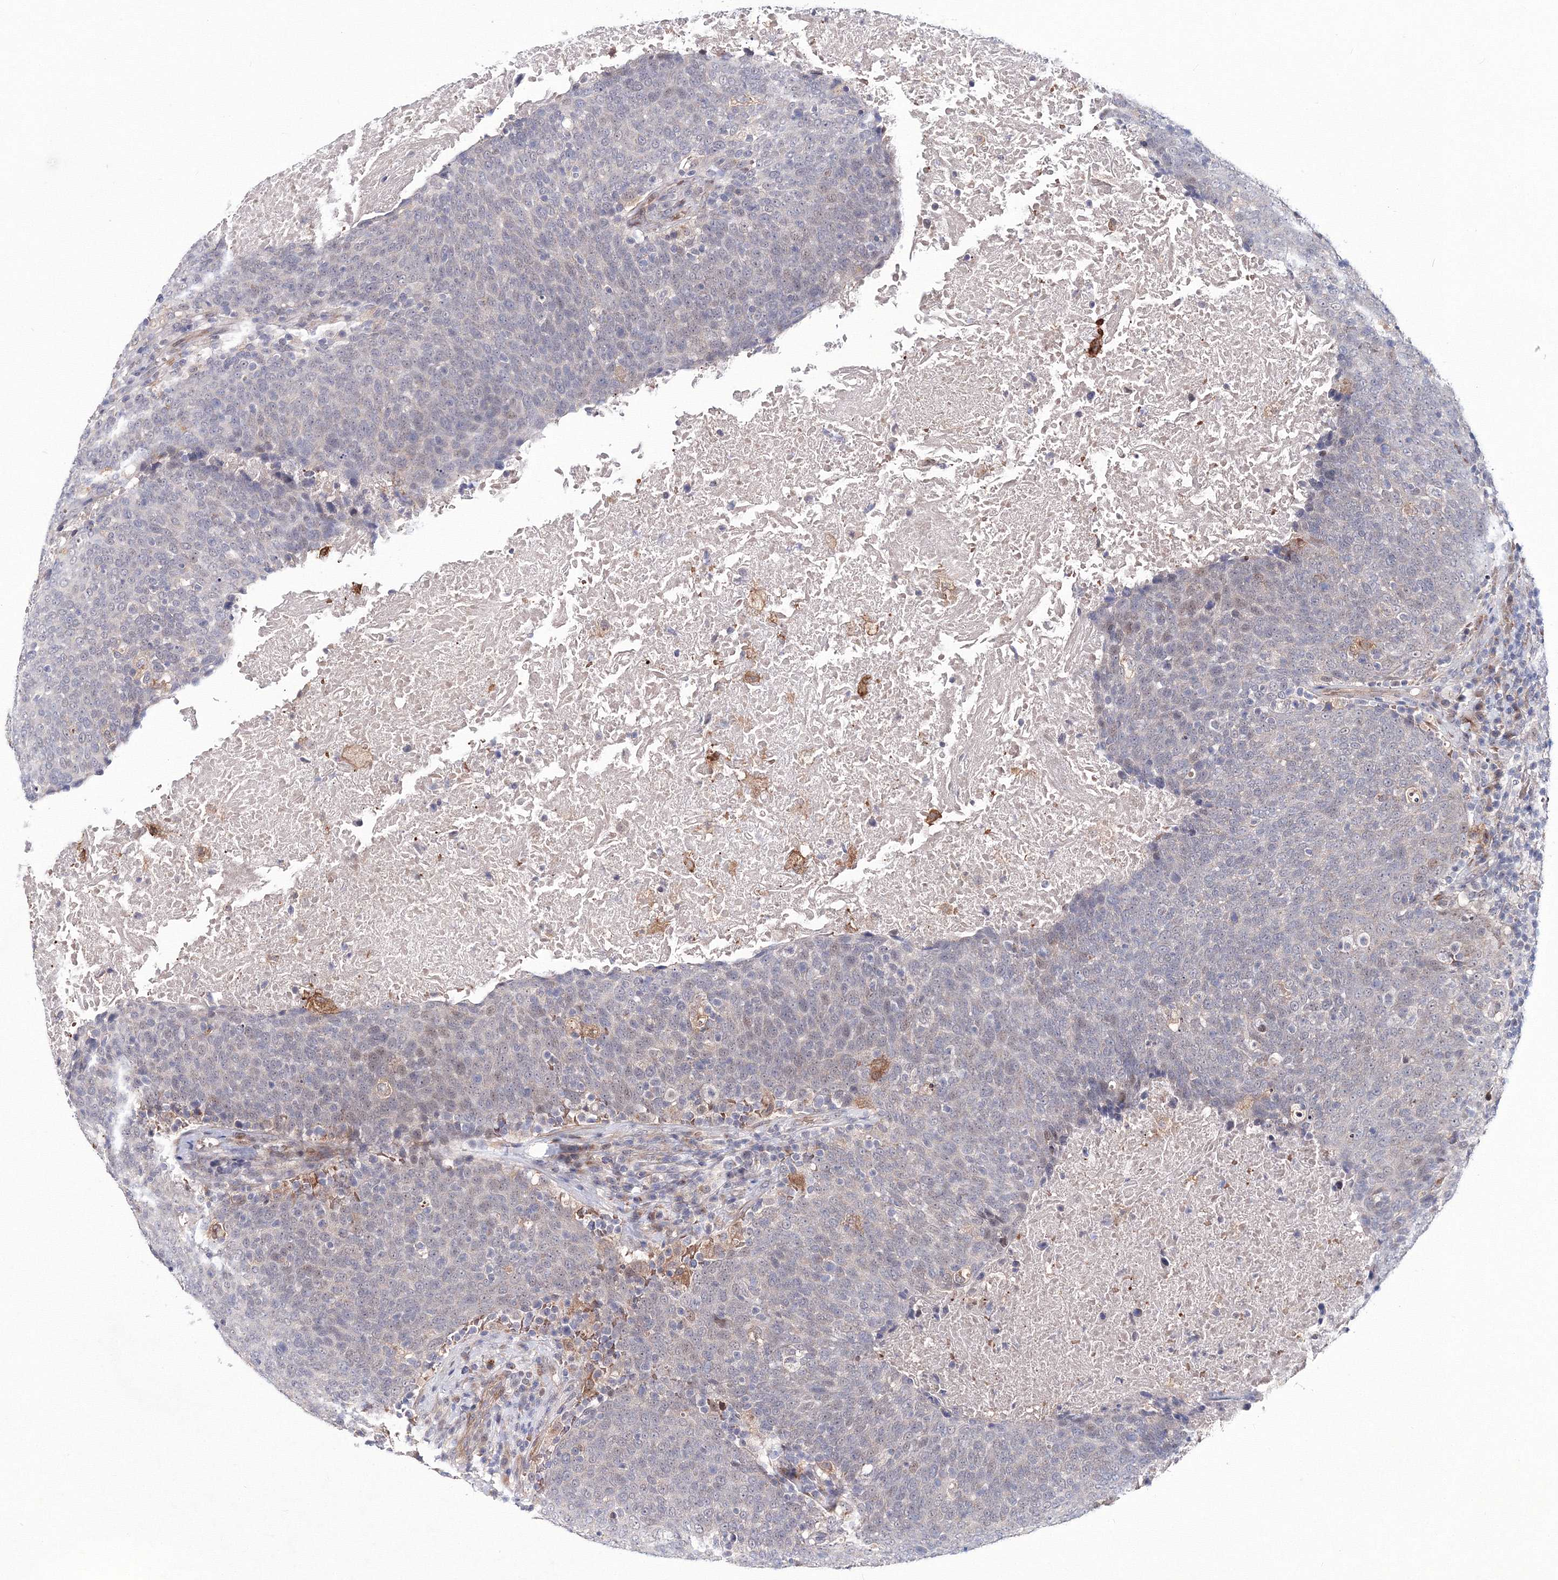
{"staining": {"intensity": "negative", "quantity": "none", "location": "none"}, "tissue": "head and neck cancer", "cell_type": "Tumor cells", "image_type": "cancer", "snomed": [{"axis": "morphology", "description": "Squamous cell carcinoma, NOS"}, {"axis": "morphology", "description": "Squamous cell carcinoma, metastatic, NOS"}, {"axis": "topography", "description": "Lymph node"}, {"axis": "topography", "description": "Head-Neck"}], "caption": "An image of human head and neck cancer is negative for staining in tumor cells.", "gene": "C11orf52", "patient": {"sex": "male", "age": 62}}